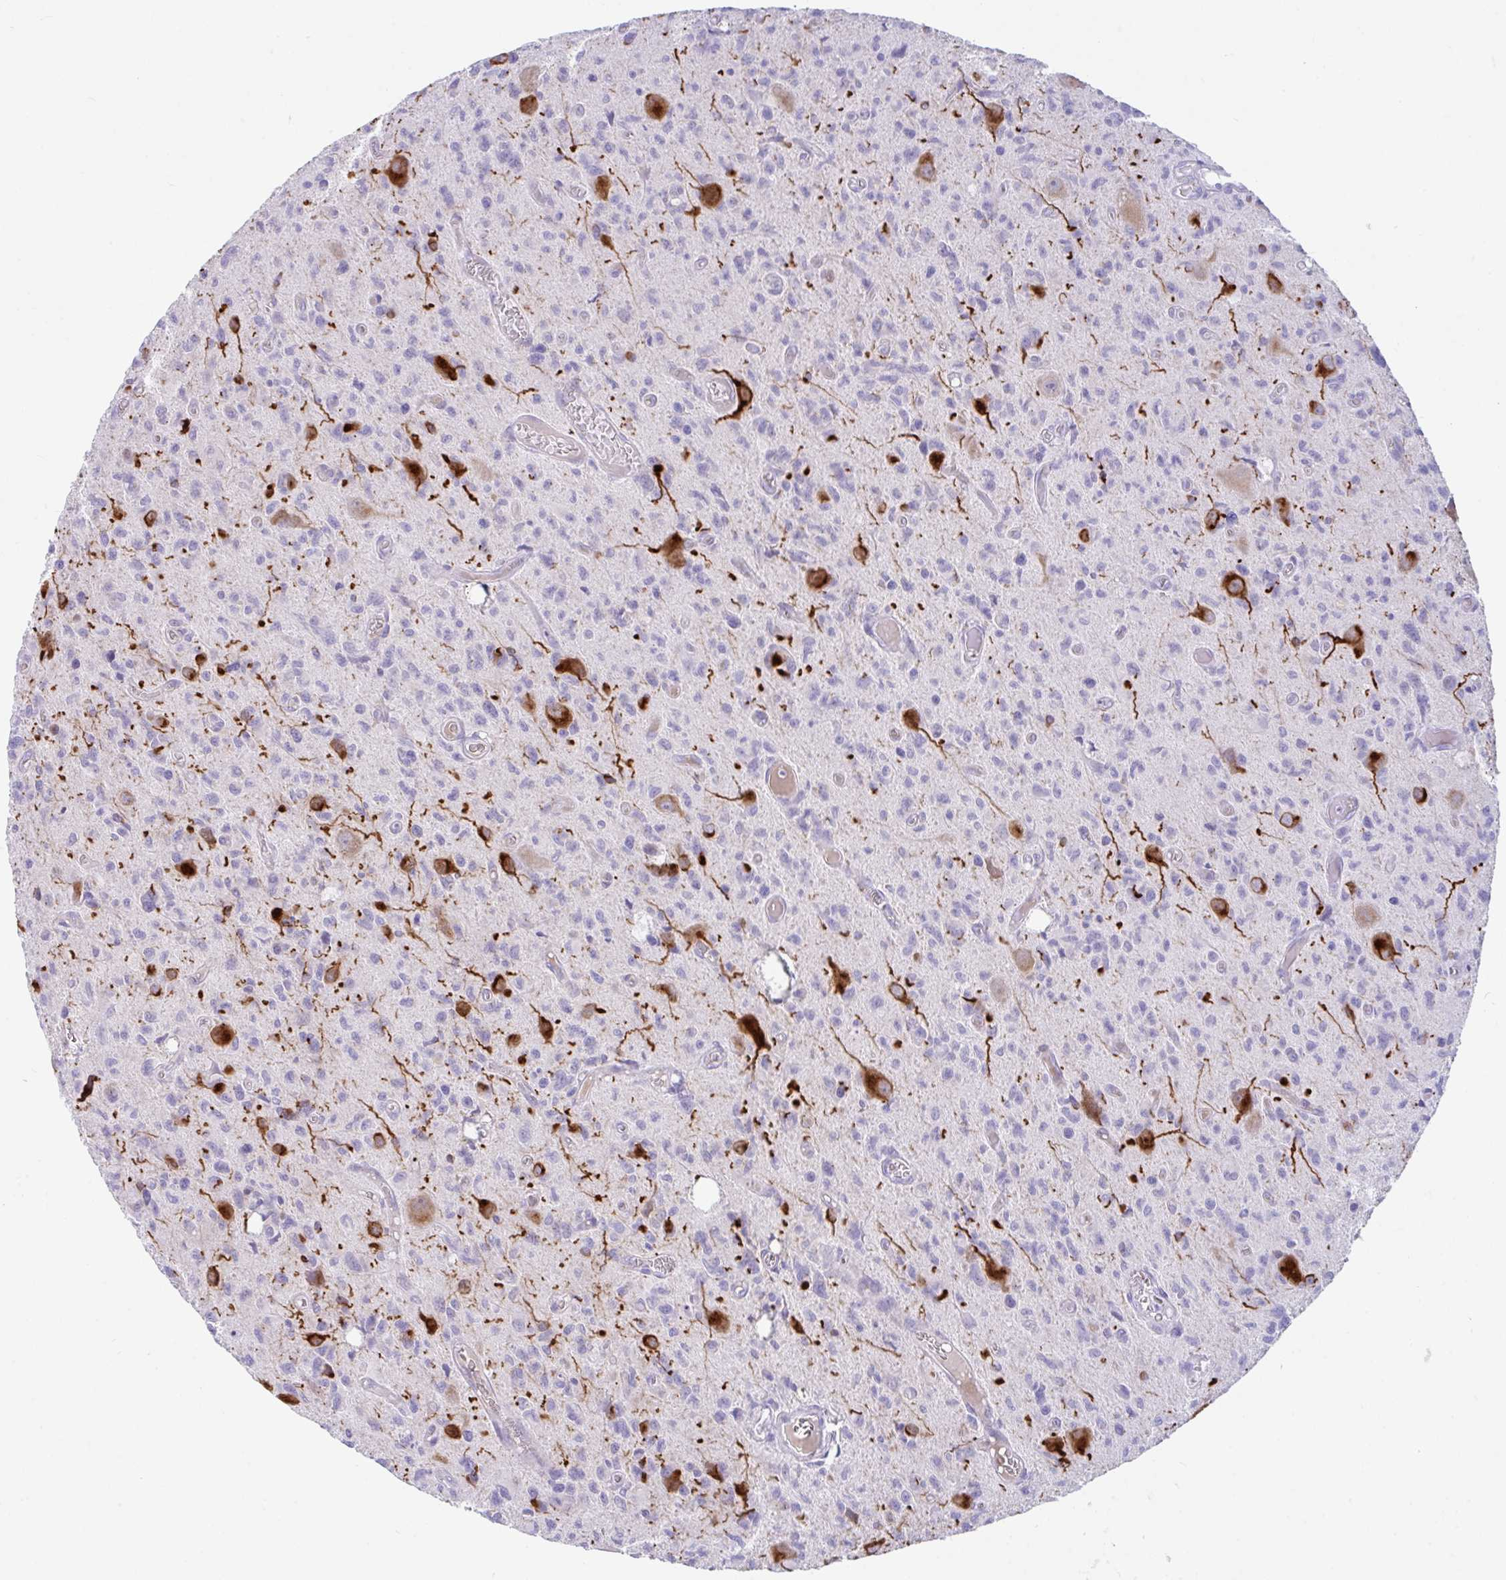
{"staining": {"intensity": "strong", "quantity": "<25%", "location": "cytoplasmic/membranous"}, "tissue": "glioma", "cell_type": "Tumor cells", "image_type": "cancer", "snomed": [{"axis": "morphology", "description": "Glioma, malignant, High grade"}, {"axis": "topography", "description": "Brain"}], "caption": "Strong cytoplasmic/membranous positivity for a protein is appreciated in about <25% of tumor cells of malignant high-grade glioma using immunohistochemistry (IHC).", "gene": "CCSAP", "patient": {"sex": "male", "age": 76}}